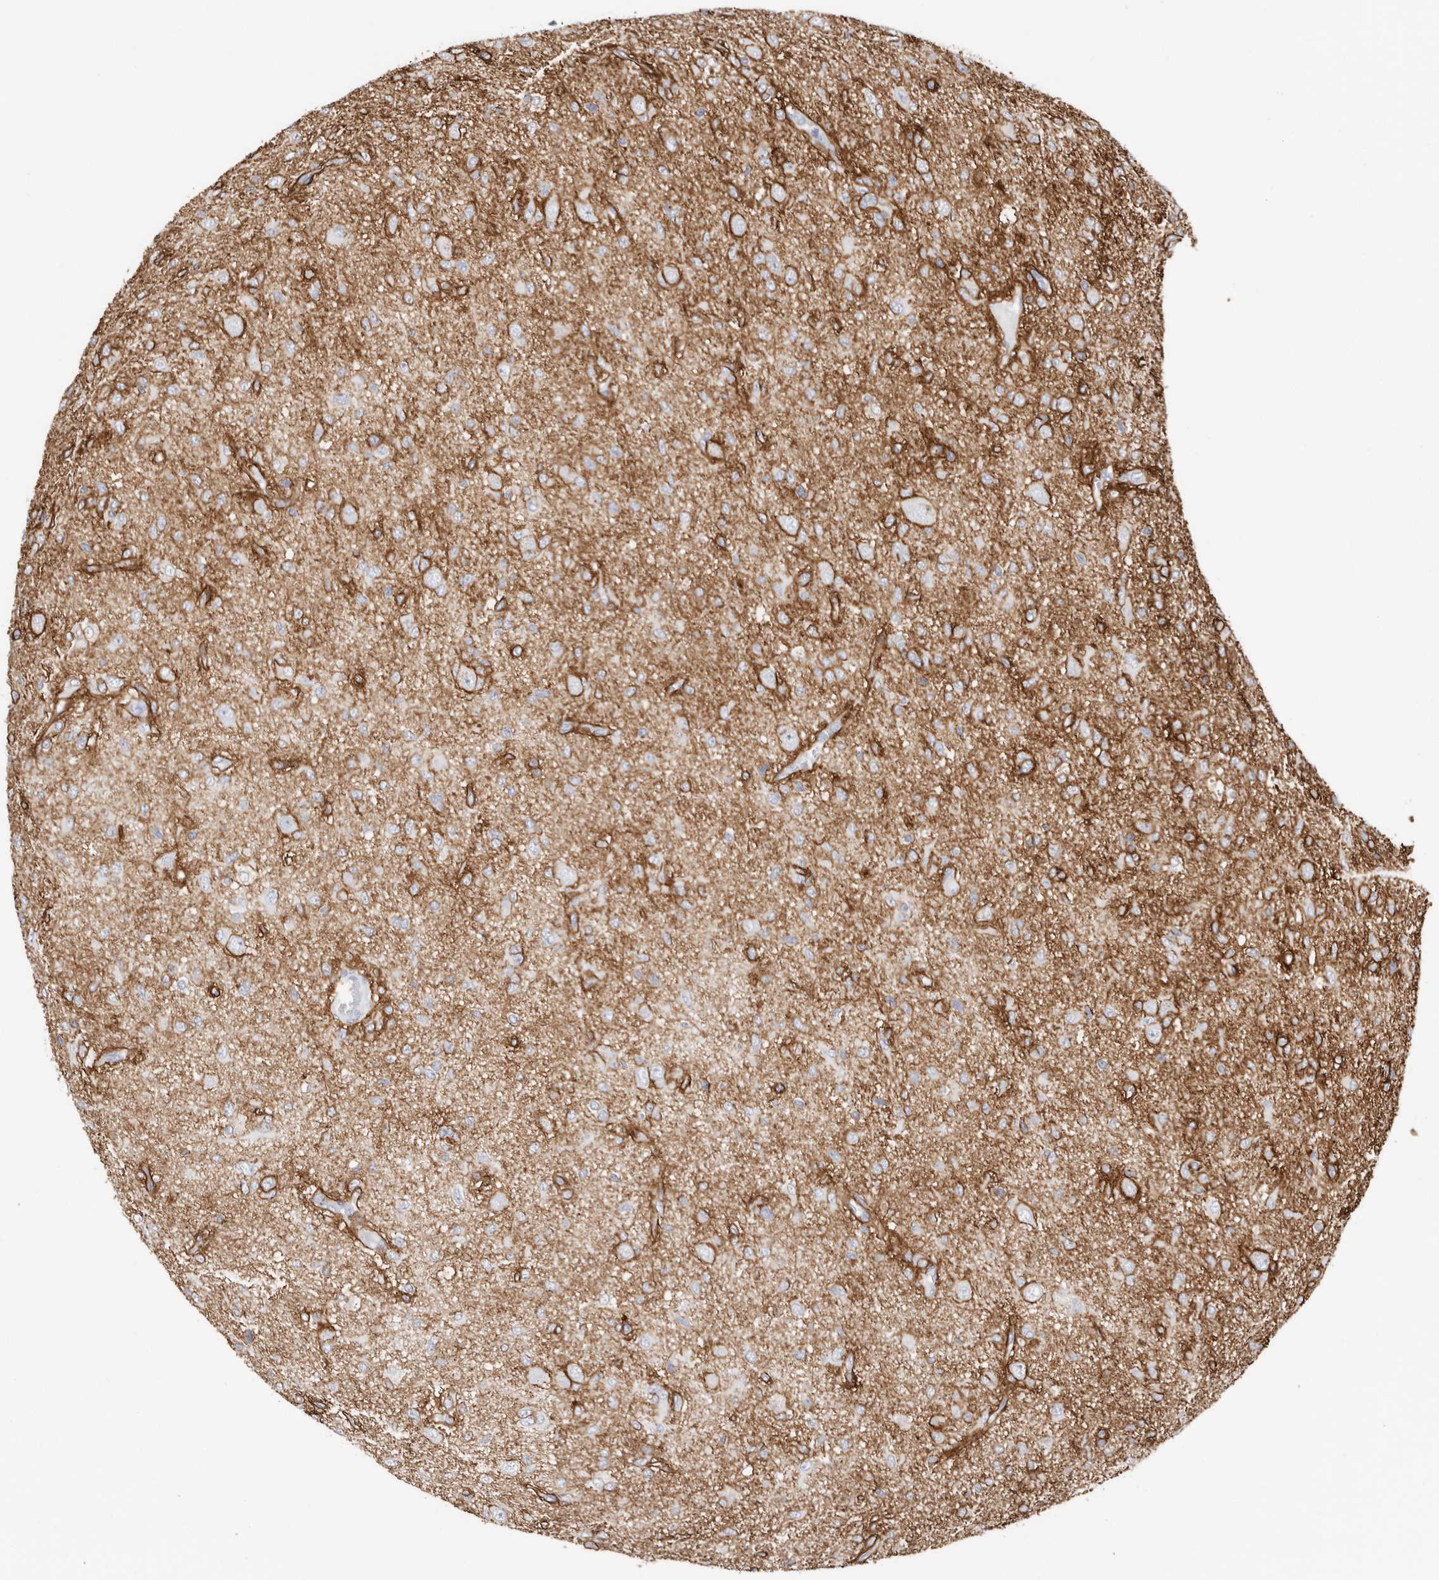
{"staining": {"intensity": "negative", "quantity": "none", "location": "none"}, "tissue": "glioma", "cell_type": "Tumor cells", "image_type": "cancer", "snomed": [{"axis": "morphology", "description": "Glioma, malignant, High grade"}, {"axis": "topography", "description": "Brain"}], "caption": "Histopathology image shows no significant protein positivity in tumor cells of malignant glioma (high-grade). (Immunohistochemistry (ihc), brightfield microscopy, high magnification).", "gene": "PKDCC", "patient": {"sex": "female", "age": 59}}